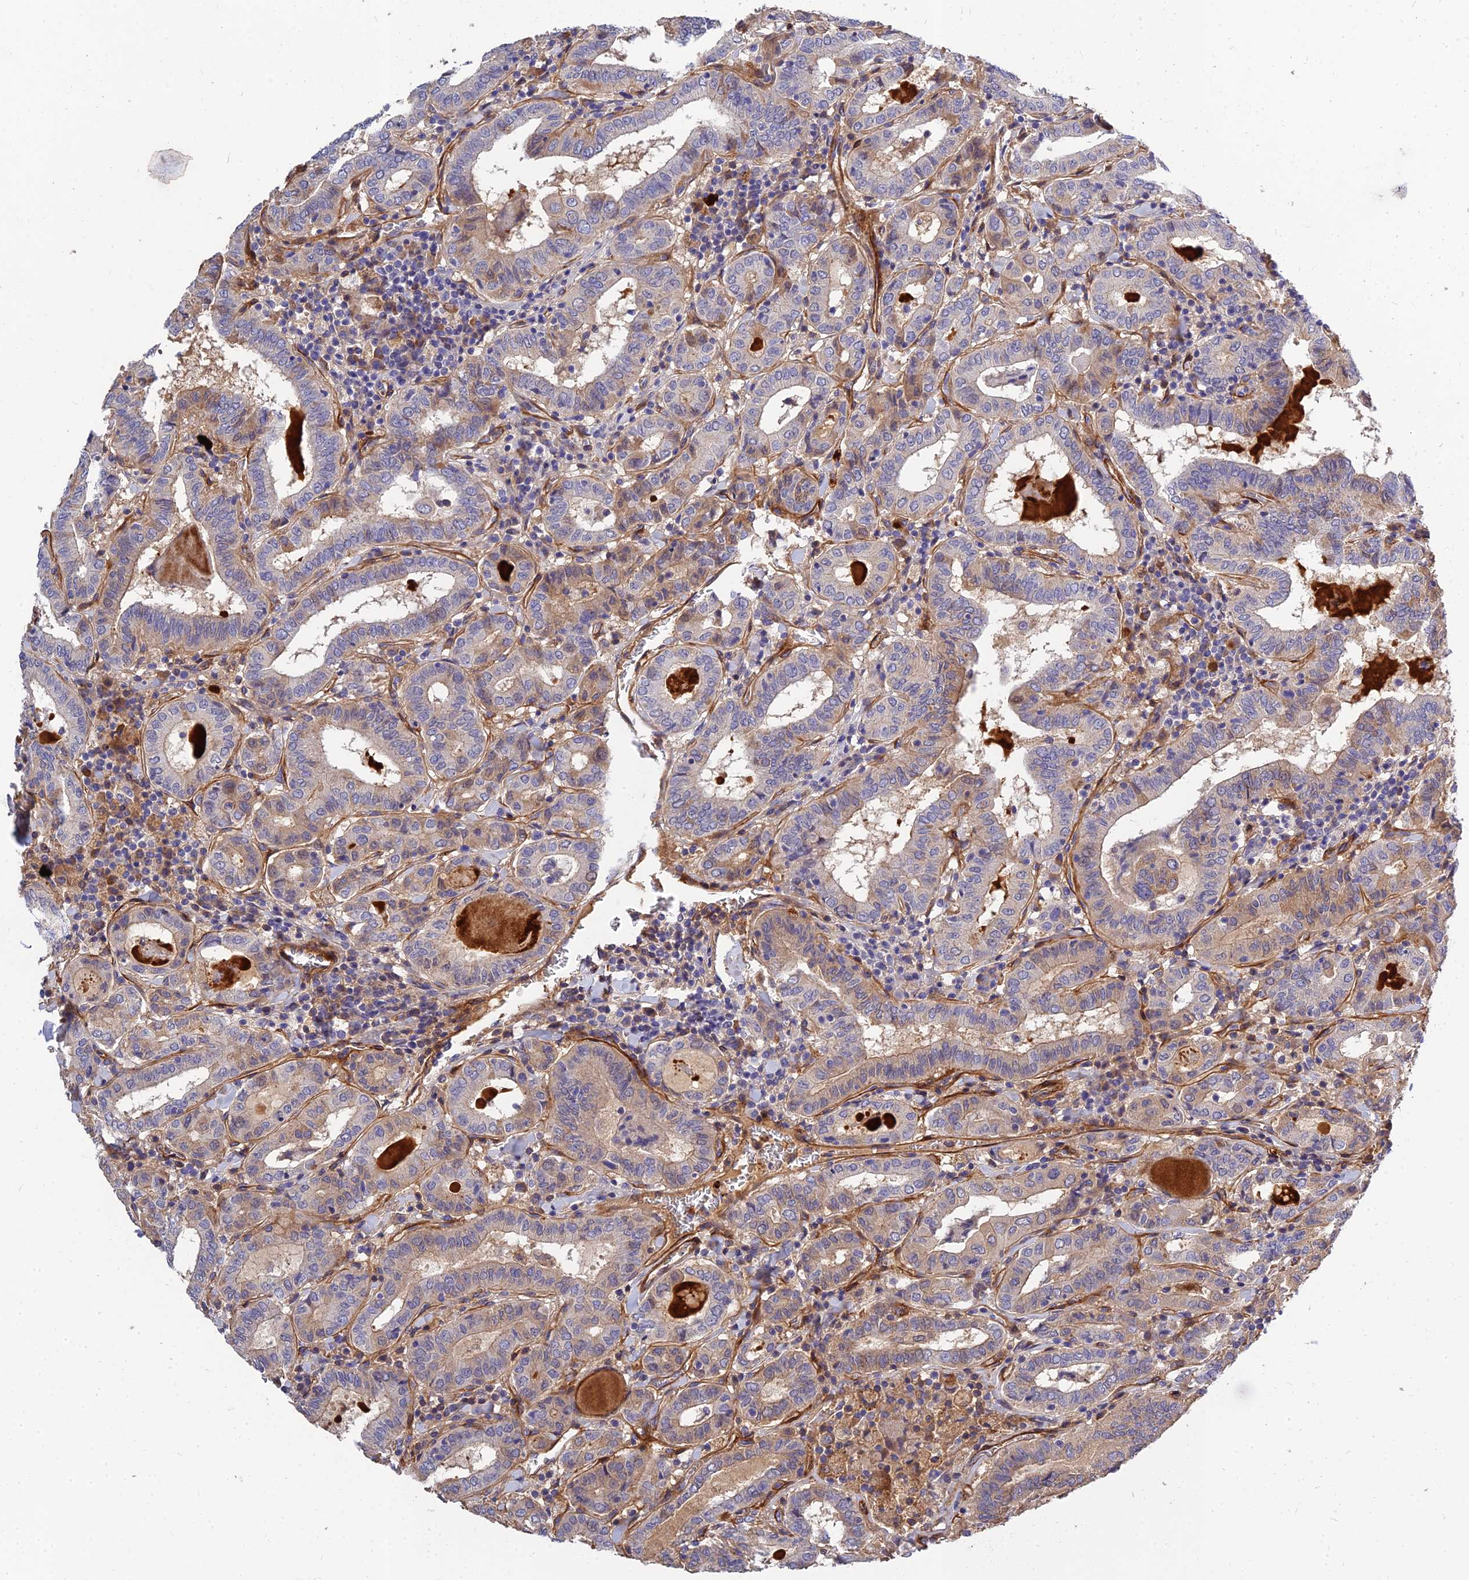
{"staining": {"intensity": "weak", "quantity": "<25%", "location": "cytoplasmic/membranous"}, "tissue": "thyroid cancer", "cell_type": "Tumor cells", "image_type": "cancer", "snomed": [{"axis": "morphology", "description": "Papillary adenocarcinoma, NOS"}, {"axis": "topography", "description": "Thyroid gland"}], "caption": "A high-resolution micrograph shows immunohistochemistry (IHC) staining of papillary adenocarcinoma (thyroid), which exhibits no significant positivity in tumor cells. (DAB (3,3'-diaminobenzidine) IHC, high magnification).", "gene": "MRPL35", "patient": {"sex": "female", "age": 72}}